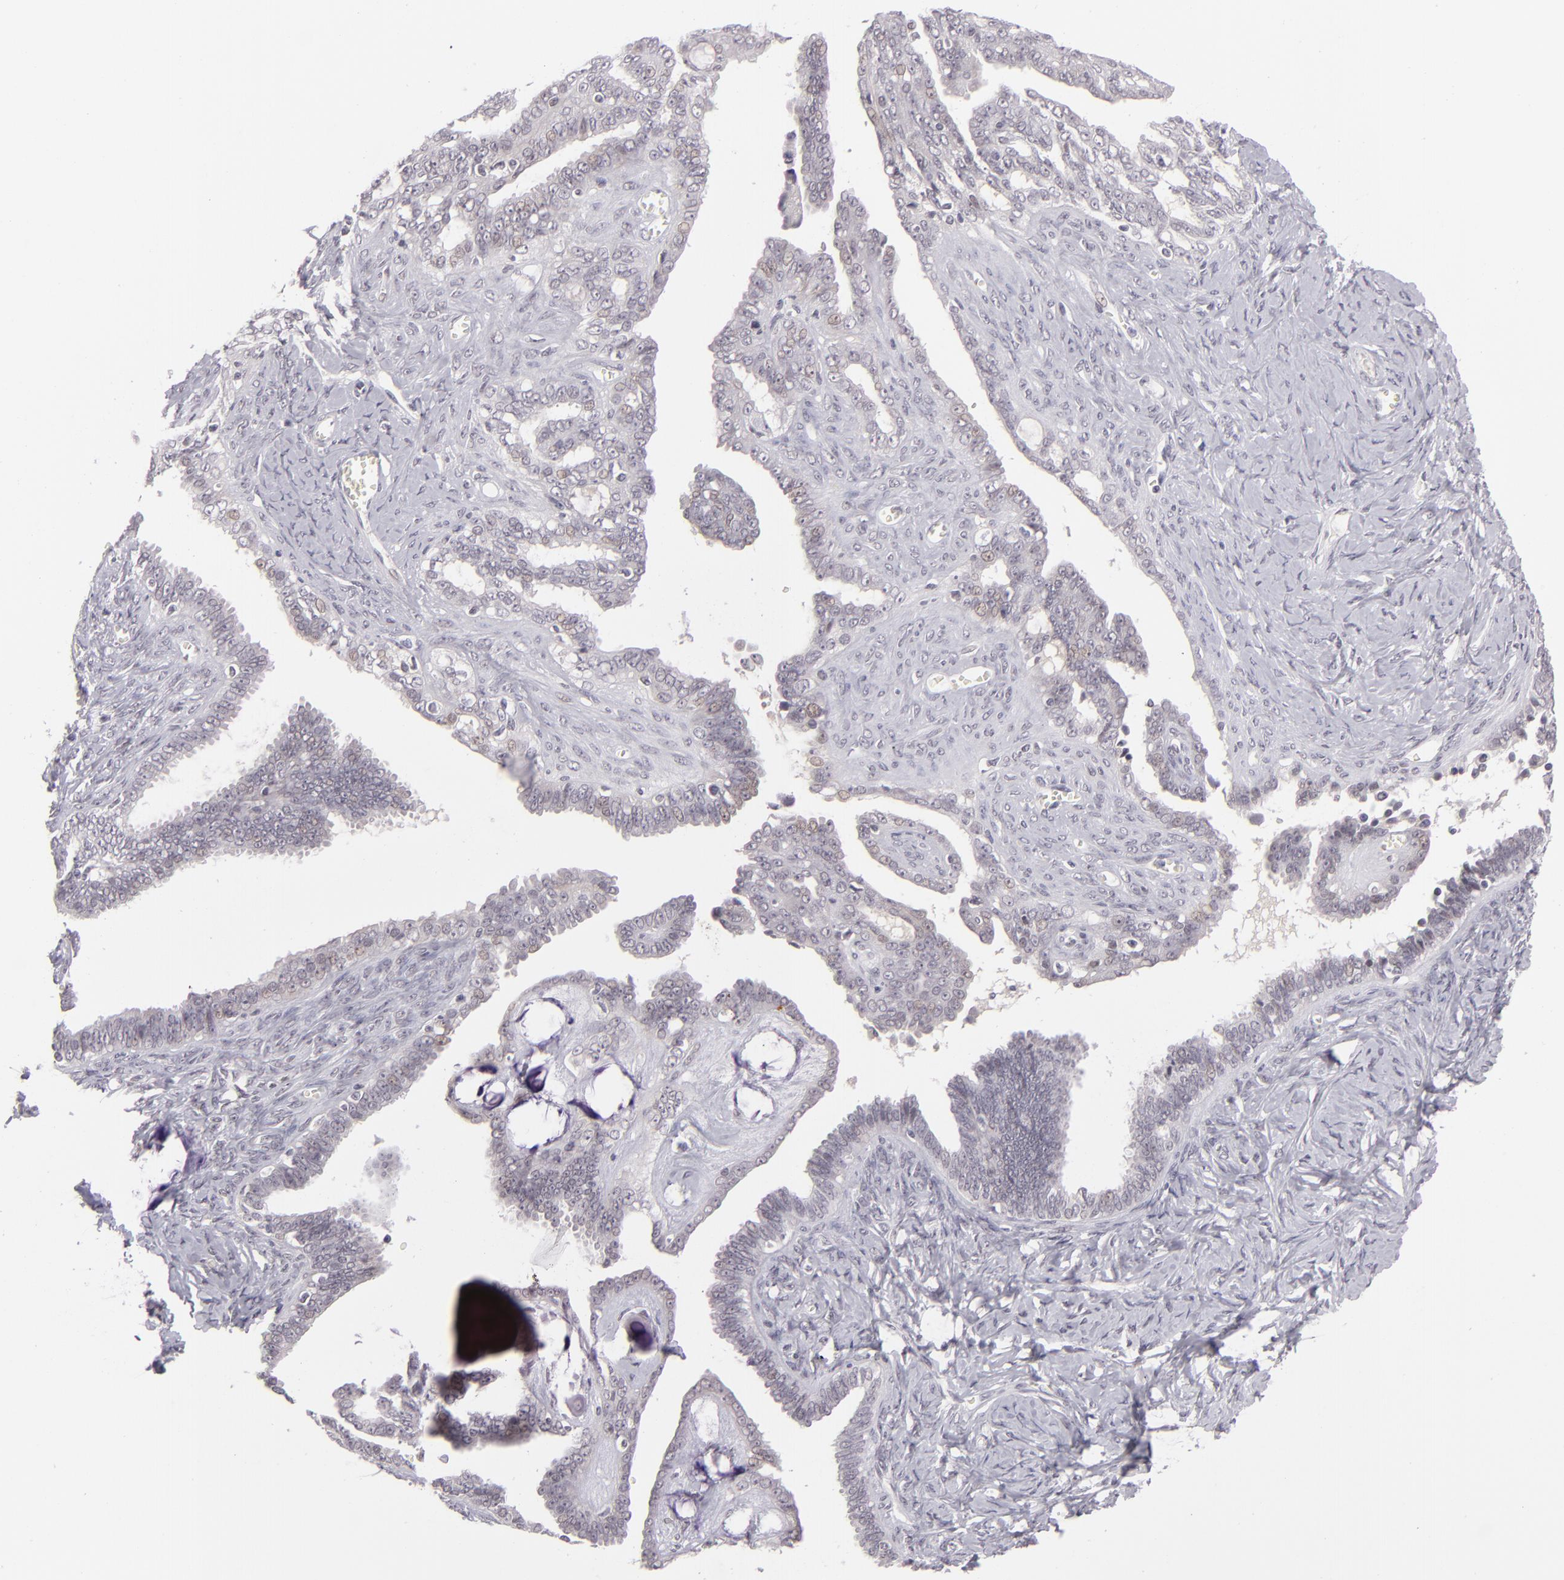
{"staining": {"intensity": "negative", "quantity": "none", "location": "none"}, "tissue": "ovarian cancer", "cell_type": "Tumor cells", "image_type": "cancer", "snomed": [{"axis": "morphology", "description": "Cystadenocarcinoma, serous, NOS"}, {"axis": "topography", "description": "Ovary"}], "caption": "Tumor cells are negative for protein expression in human ovarian cancer (serous cystadenocarcinoma).", "gene": "ZNF205", "patient": {"sex": "female", "age": 71}}